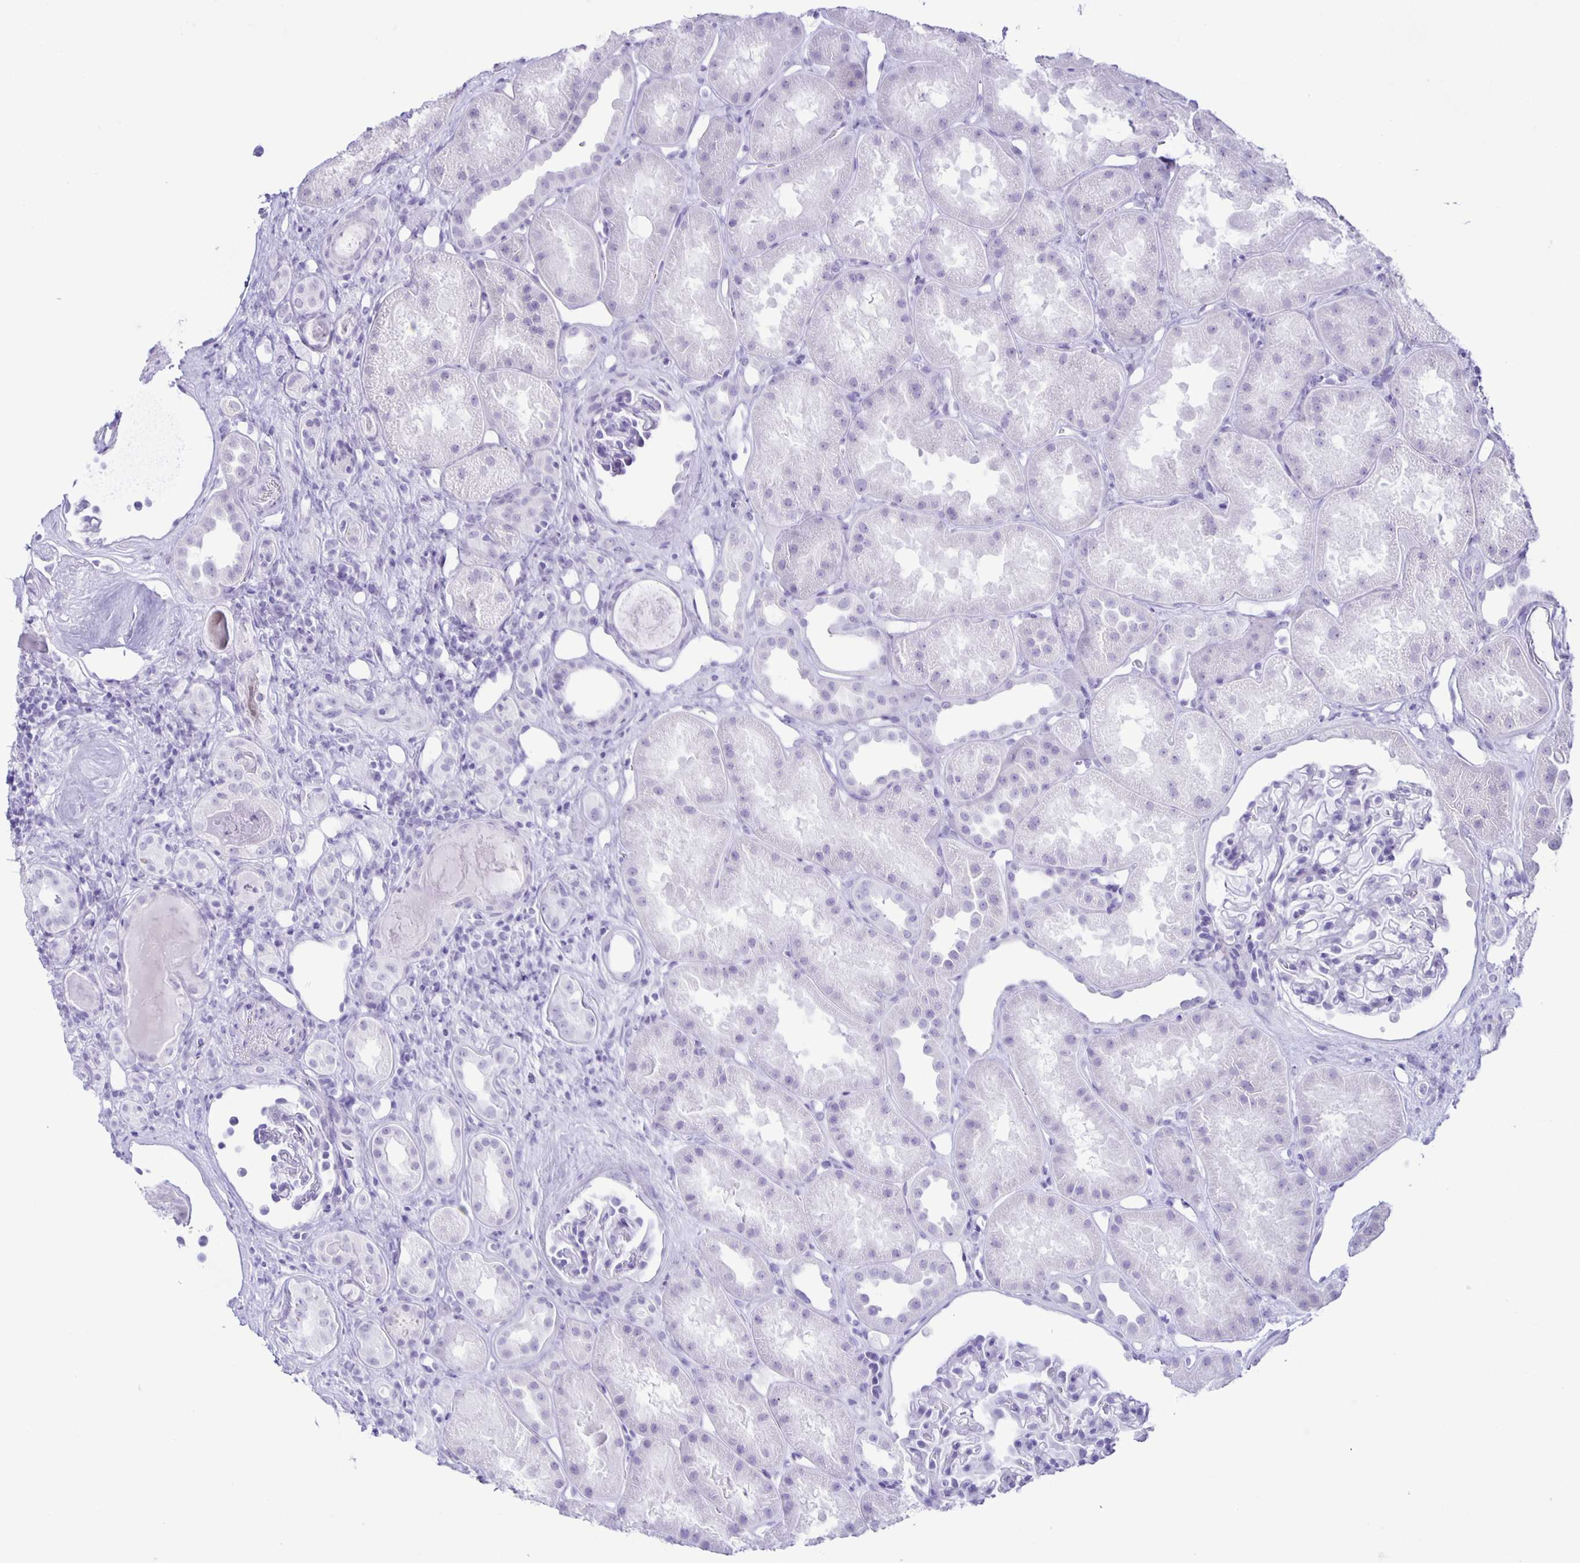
{"staining": {"intensity": "negative", "quantity": "none", "location": "none"}, "tissue": "kidney", "cell_type": "Cells in glomeruli", "image_type": "normal", "snomed": [{"axis": "morphology", "description": "Normal tissue, NOS"}, {"axis": "topography", "description": "Kidney"}], "caption": "Human kidney stained for a protein using IHC exhibits no expression in cells in glomeruli.", "gene": "EZHIP", "patient": {"sex": "male", "age": 61}}